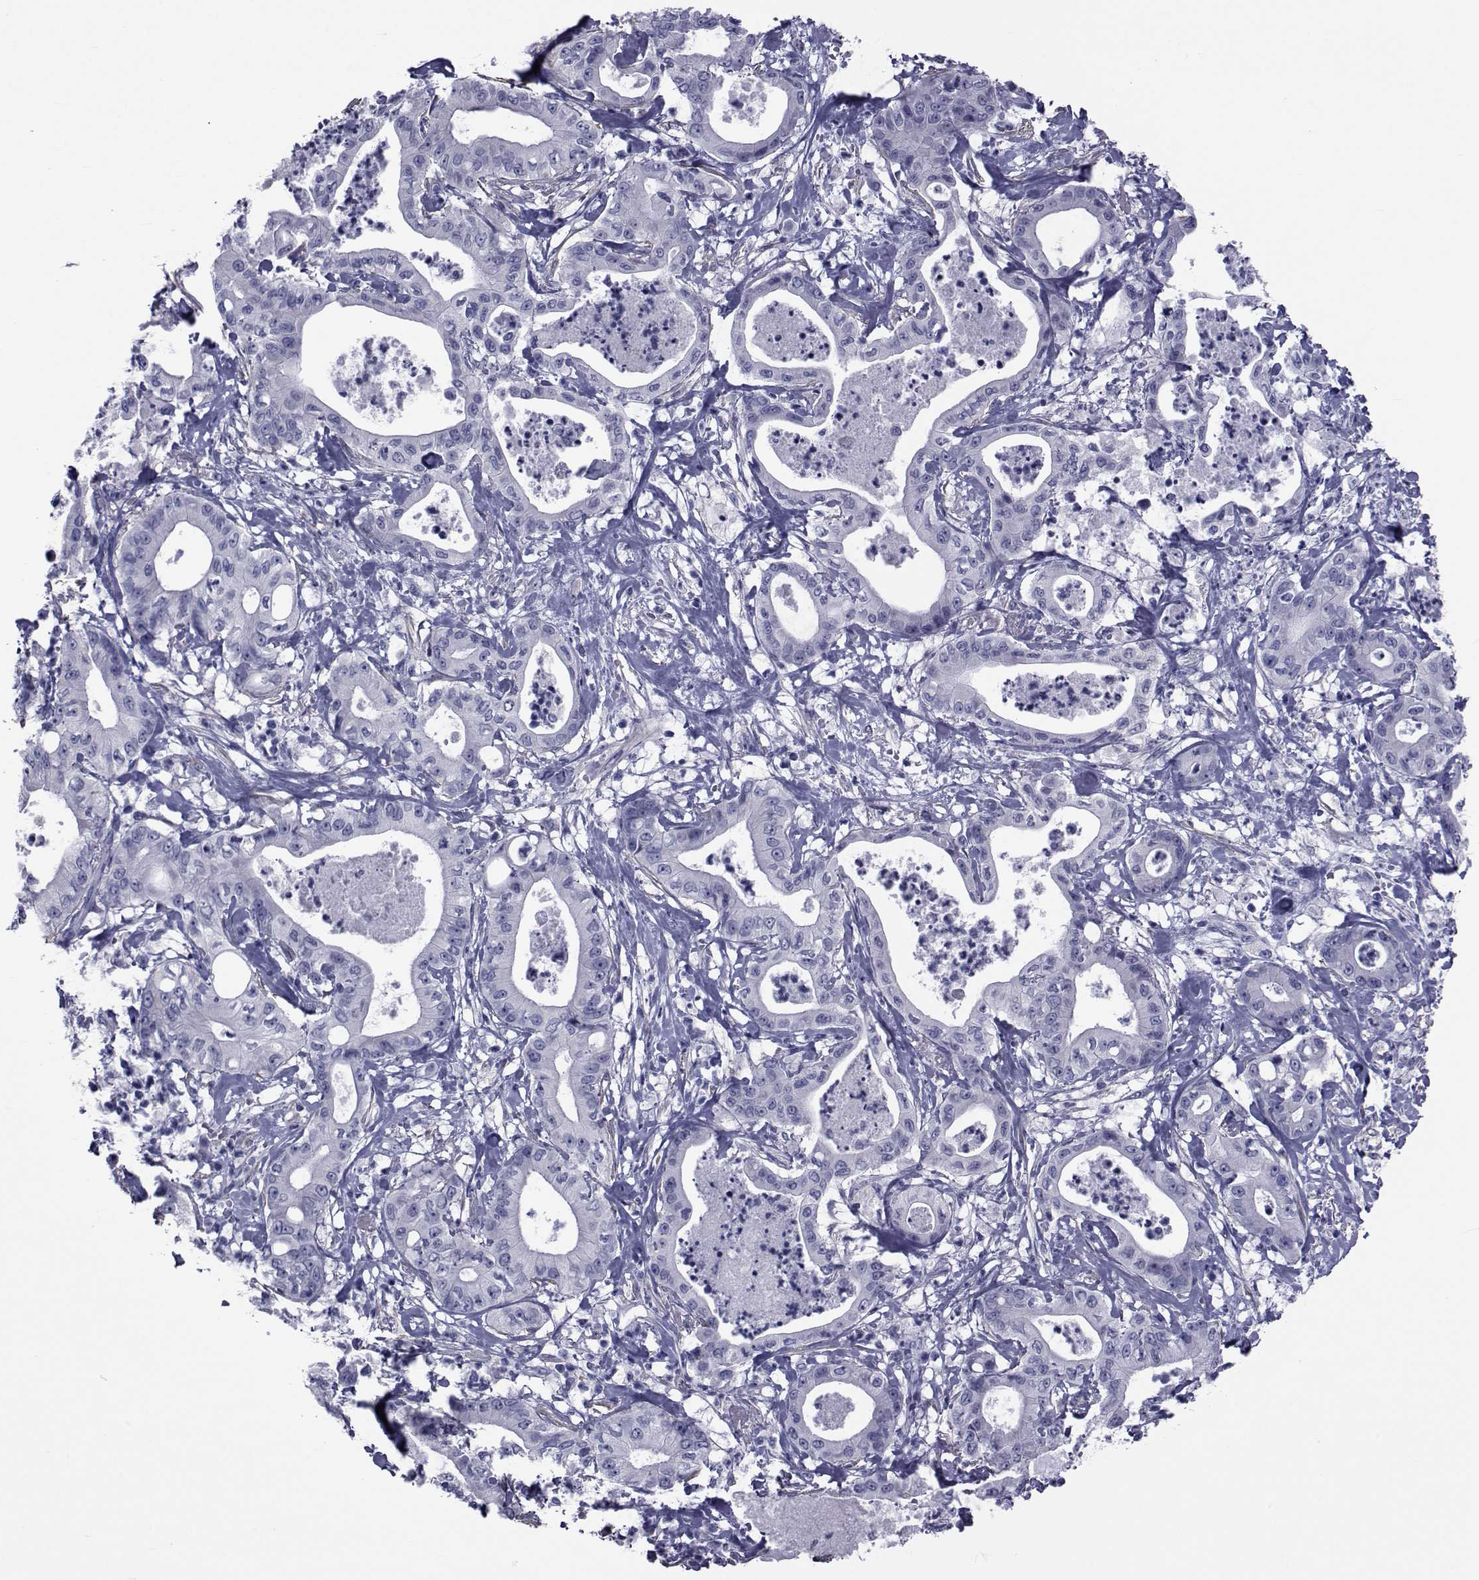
{"staining": {"intensity": "negative", "quantity": "none", "location": "none"}, "tissue": "pancreatic cancer", "cell_type": "Tumor cells", "image_type": "cancer", "snomed": [{"axis": "morphology", "description": "Adenocarcinoma, NOS"}, {"axis": "topography", "description": "Pancreas"}], "caption": "A high-resolution photomicrograph shows IHC staining of pancreatic cancer, which displays no significant positivity in tumor cells. (DAB immunohistochemistry (IHC) with hematoxylin counter stain).", "gene": "GKAP1", "patient": {"sex": "male", "age": 71}}